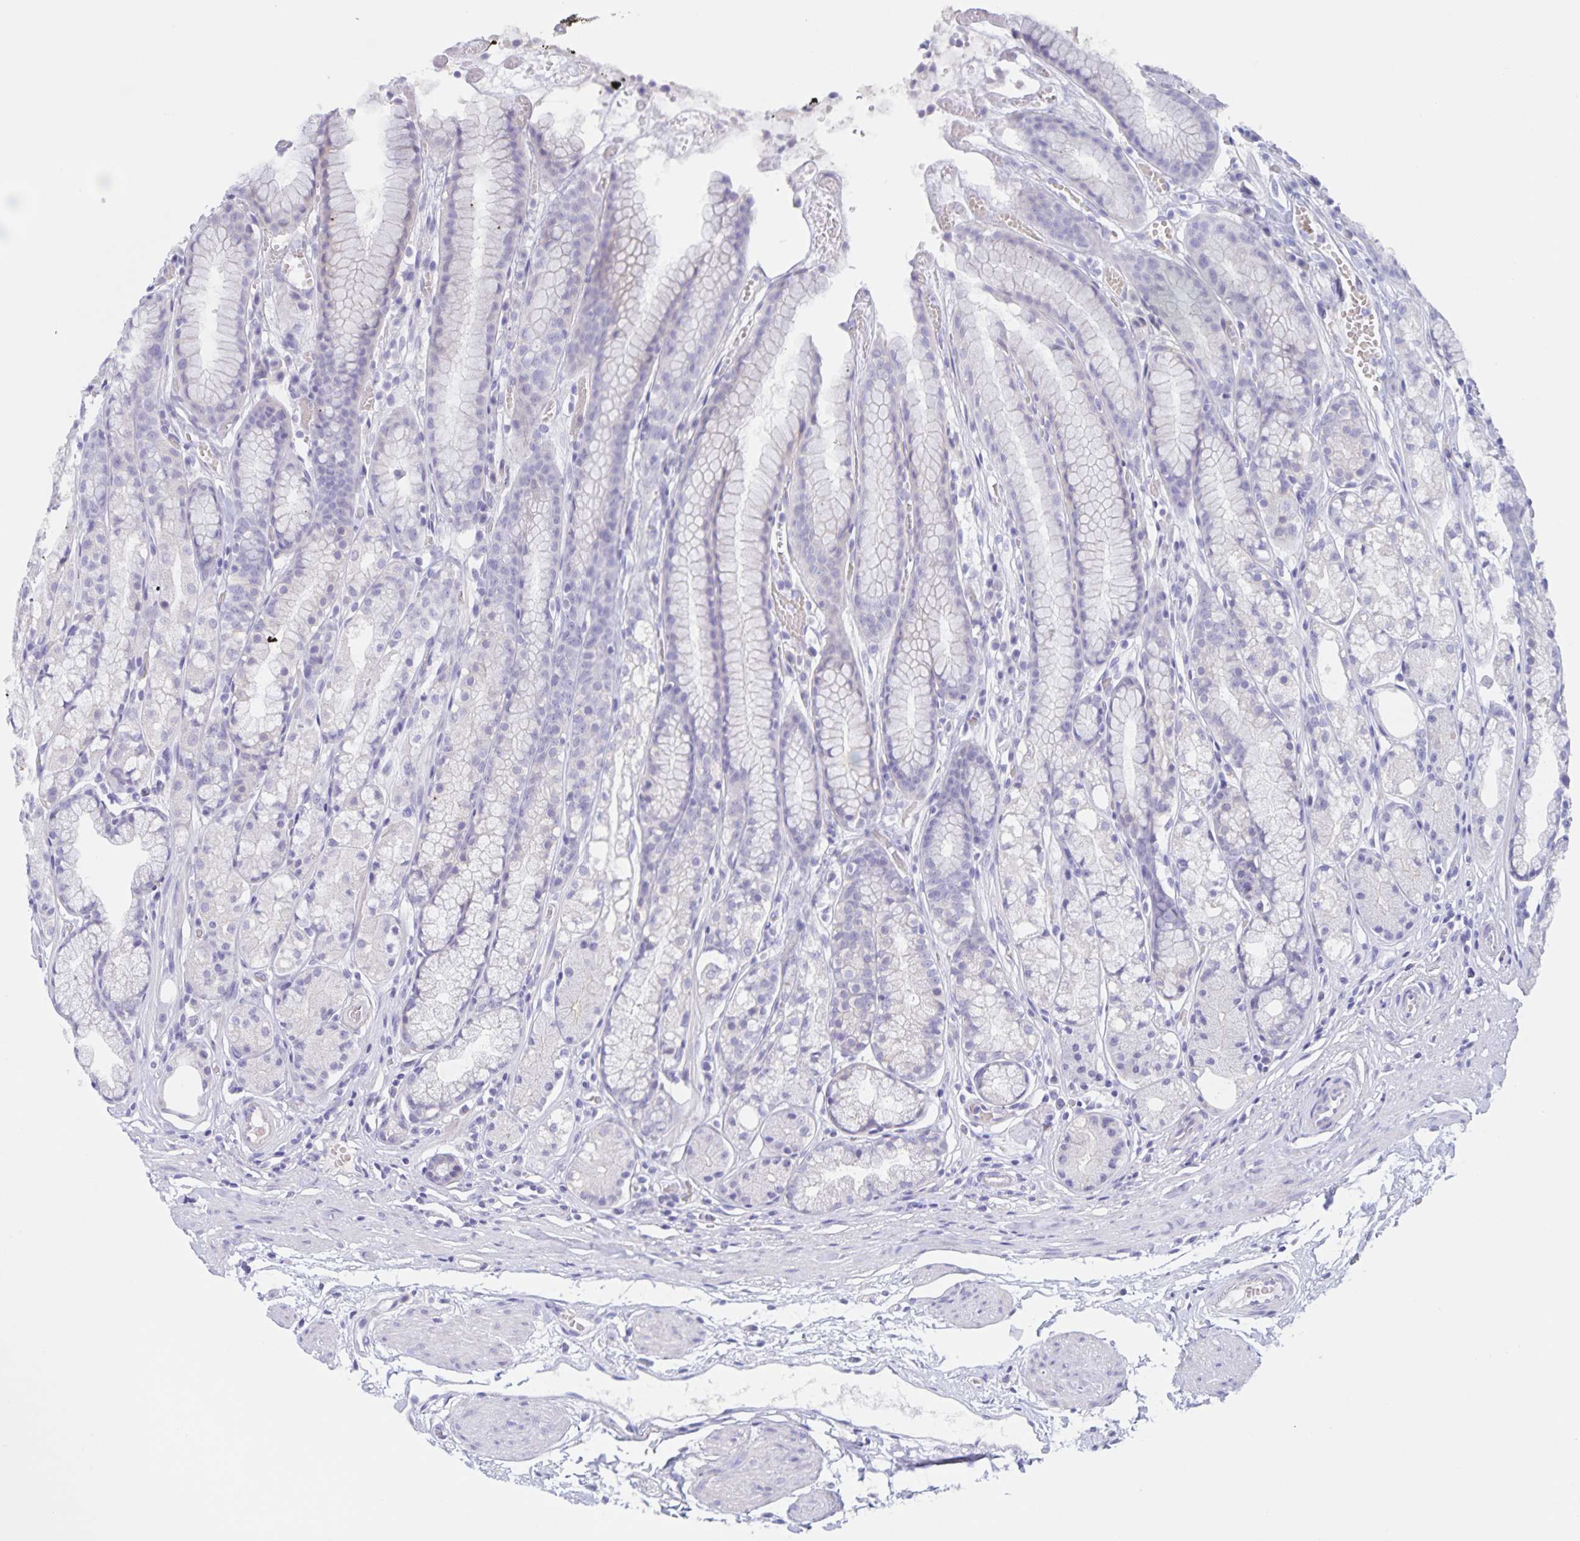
{"staining": {"intensity": "negative", "quantity": "none", "location": "none"}, "tissue": "stomach", "cell_type": "Glandular cells", "image_type": "normal", "snomed": [{"axis": "morphology", "description": "Normal tissue, NOS"}, {"axis": "topography", "description": "Smooth muscle"}, {"axis": "topography", "description": "Stomach"}], "caption": "Immunohistochemistry (IHC) of unremarkable stomach exhibits no staining in glandular cells. The staining was performed using DAB (3,3'-diaminobenzidine) to visualize the protein expression in brown, while the nuclei were stained in blue with hematoxylin (Magnification: 20x).", "gene": "DMGDH", "patient": {"sex": "male", "age": 70}}